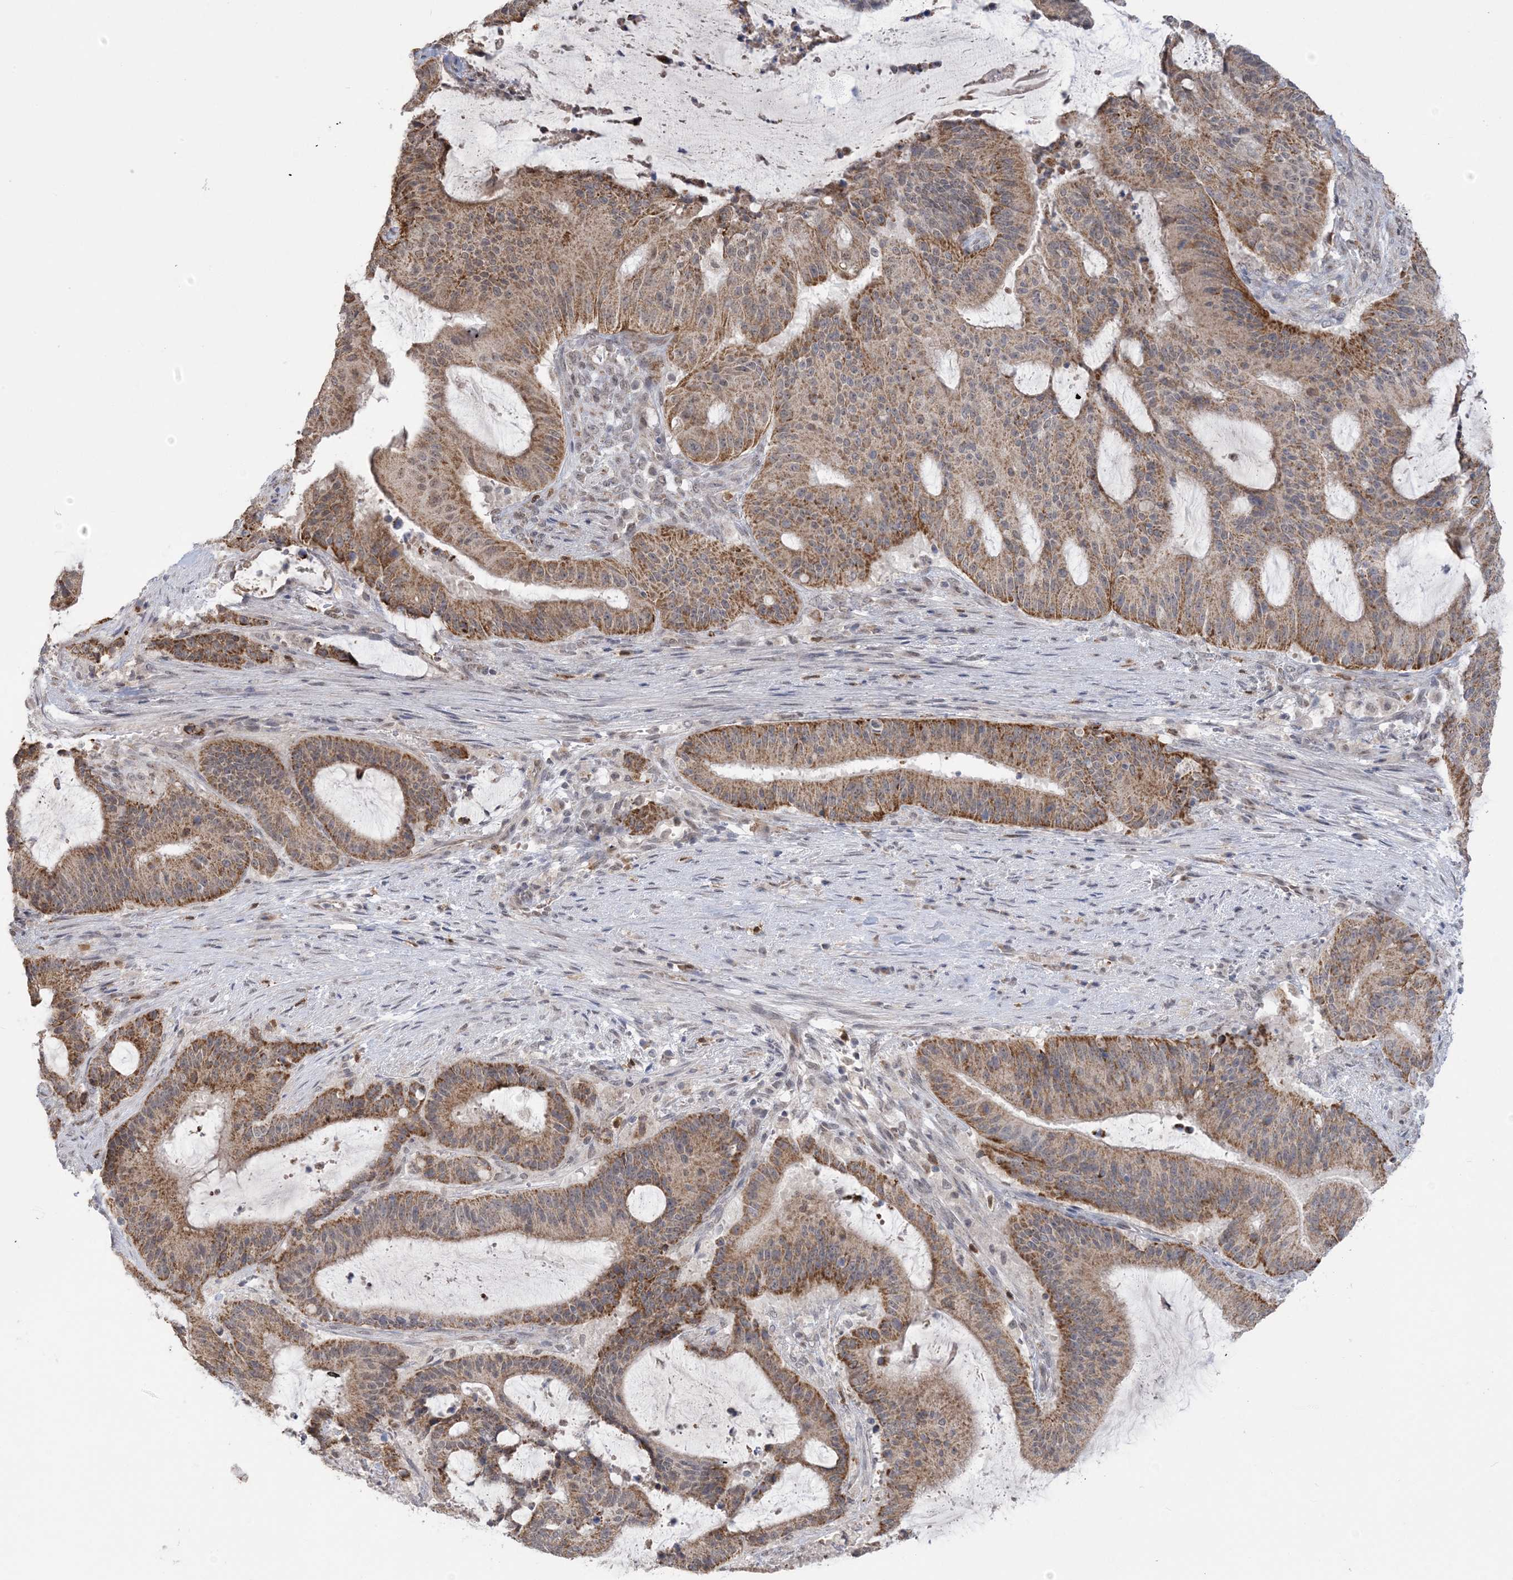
{"staining": {"intensity": "moderate", "quantity": "25%-75%", "location": "cytoplasmic/membranous"}, "tissue": "liver cancer", "cell_type": "Tumor cells", "image_type": "cancer", "snomed": [{"axis": "morphology", "description": "Normal tissue, NOS"}, {"axis": "morphology", "description": "Cholangiocarcinoma"}, {"axis": "topography", "description": "Liver"}, {"axis": "topography", "description": "Peripheral nerve tissue"}], "caption": "Protein analysis of liver cancer (cholangiocarcinoma) tissue demonstrates moderate cytoplasmic/membranous positivity in about 25%-75% of tumor cells. The protein of interest is stained brown, and the nuclei are stained in blue (DAB IHC with brightfield microscopy, high magnification).", "gene": "TRMT10C", "patient": {"sex": "female", "age": 73}}